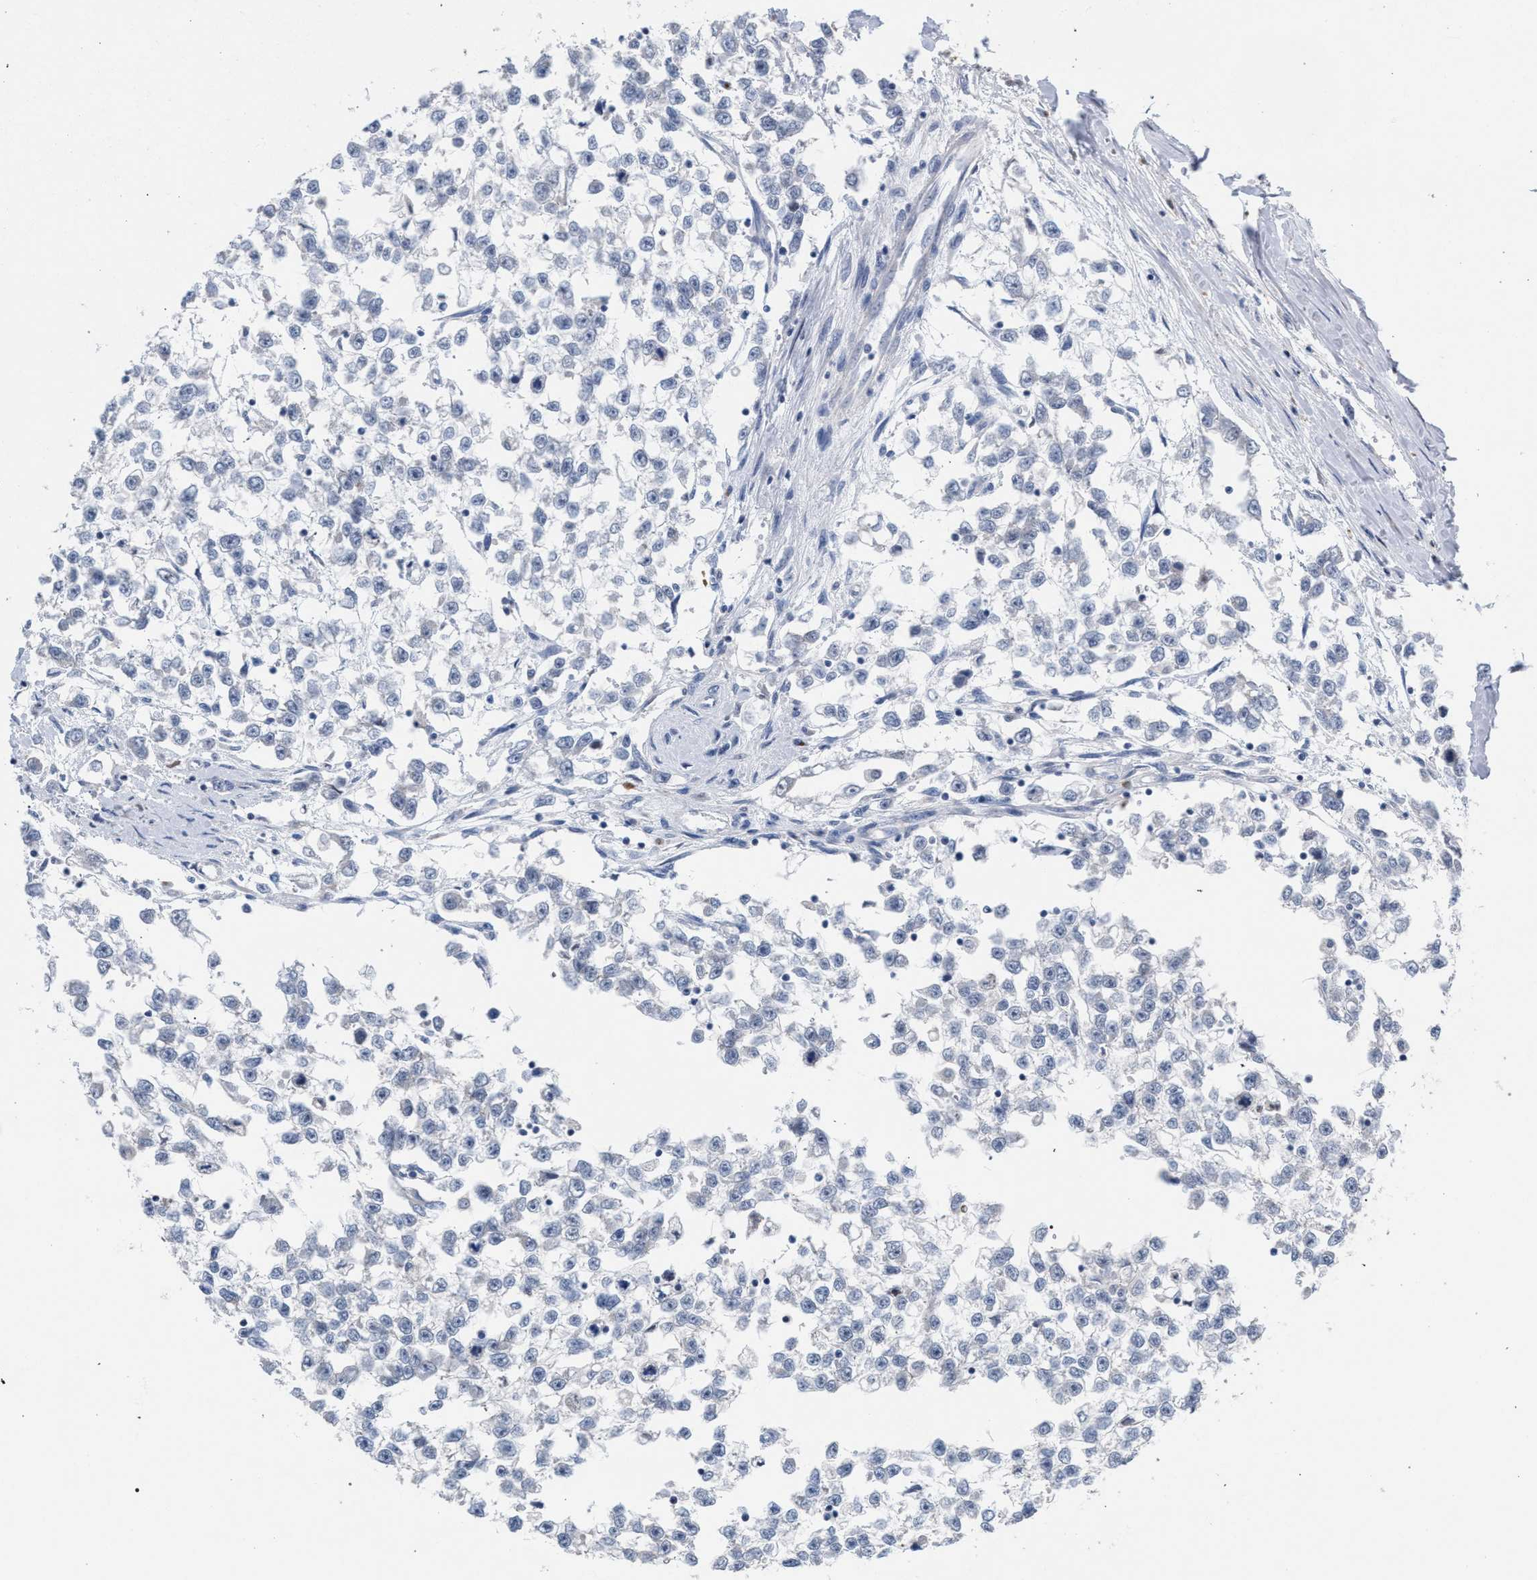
{"staining": {"intensity": "negative", "quantity": "none", "location": "none"}, "tissue": "testis cancer", "cell_type": "Tumor cells", "image_type": "cancer", "snomed": [{"axis": "morphology", "description": "Seminoma, NOS"}, {"axis": "morphology", "description": "Carcinoma, Embryonal, NOS"}, {"axis": "topography", "description": "Testis"}], "caption": "This photomicrograph is of embryonal carcinoma (testis) stained with immunohistochemistry (IHC) to label a protein in brown with the nuclei are counter-stained blue. There is no positivity in tumor cells.", "gene": "RNF135", "patient": {"sex": "male", "age": 51}}